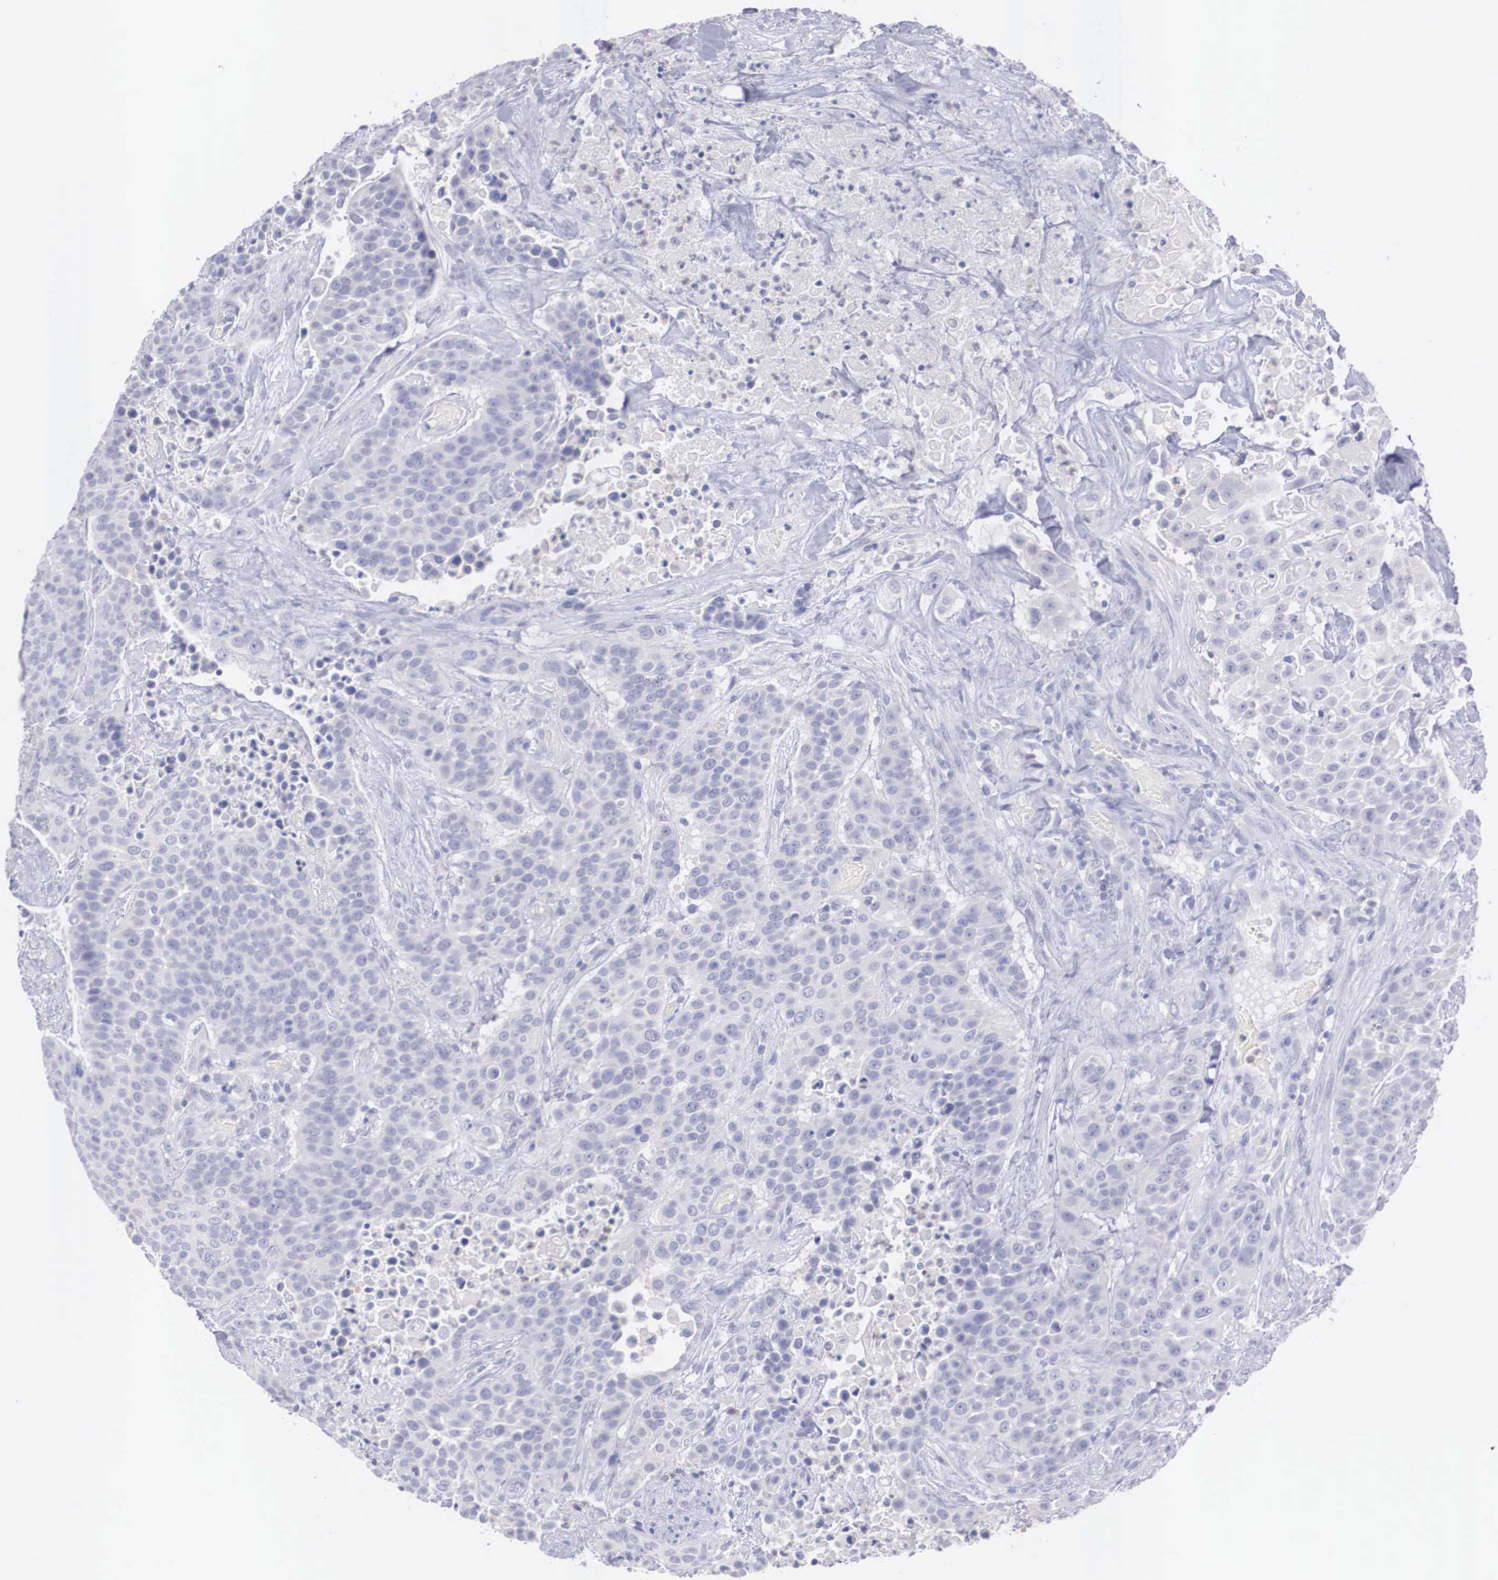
{"staining": {"intensity": "weak", "quantity": "25%-75%", "location": "cytoplasmic/membranous"}, "tissue": "urothelial cancer", "cell_type": "Tumor cells", "image_type": "cancer", "snomed": [{"axis": "morphology", "description": "Urothelial carcinoma, High grade"}, {"axis": "topography", "description": "Urinary bladder"}], "caption": "Urothelial cancer was stained to show a protein in brown. There is low levels of weak cytoplasmic/membranous staining in about 25%-75% of tumor cells.", "gene": "REPS2", "patient": {"sex": "male", "age": 74}}